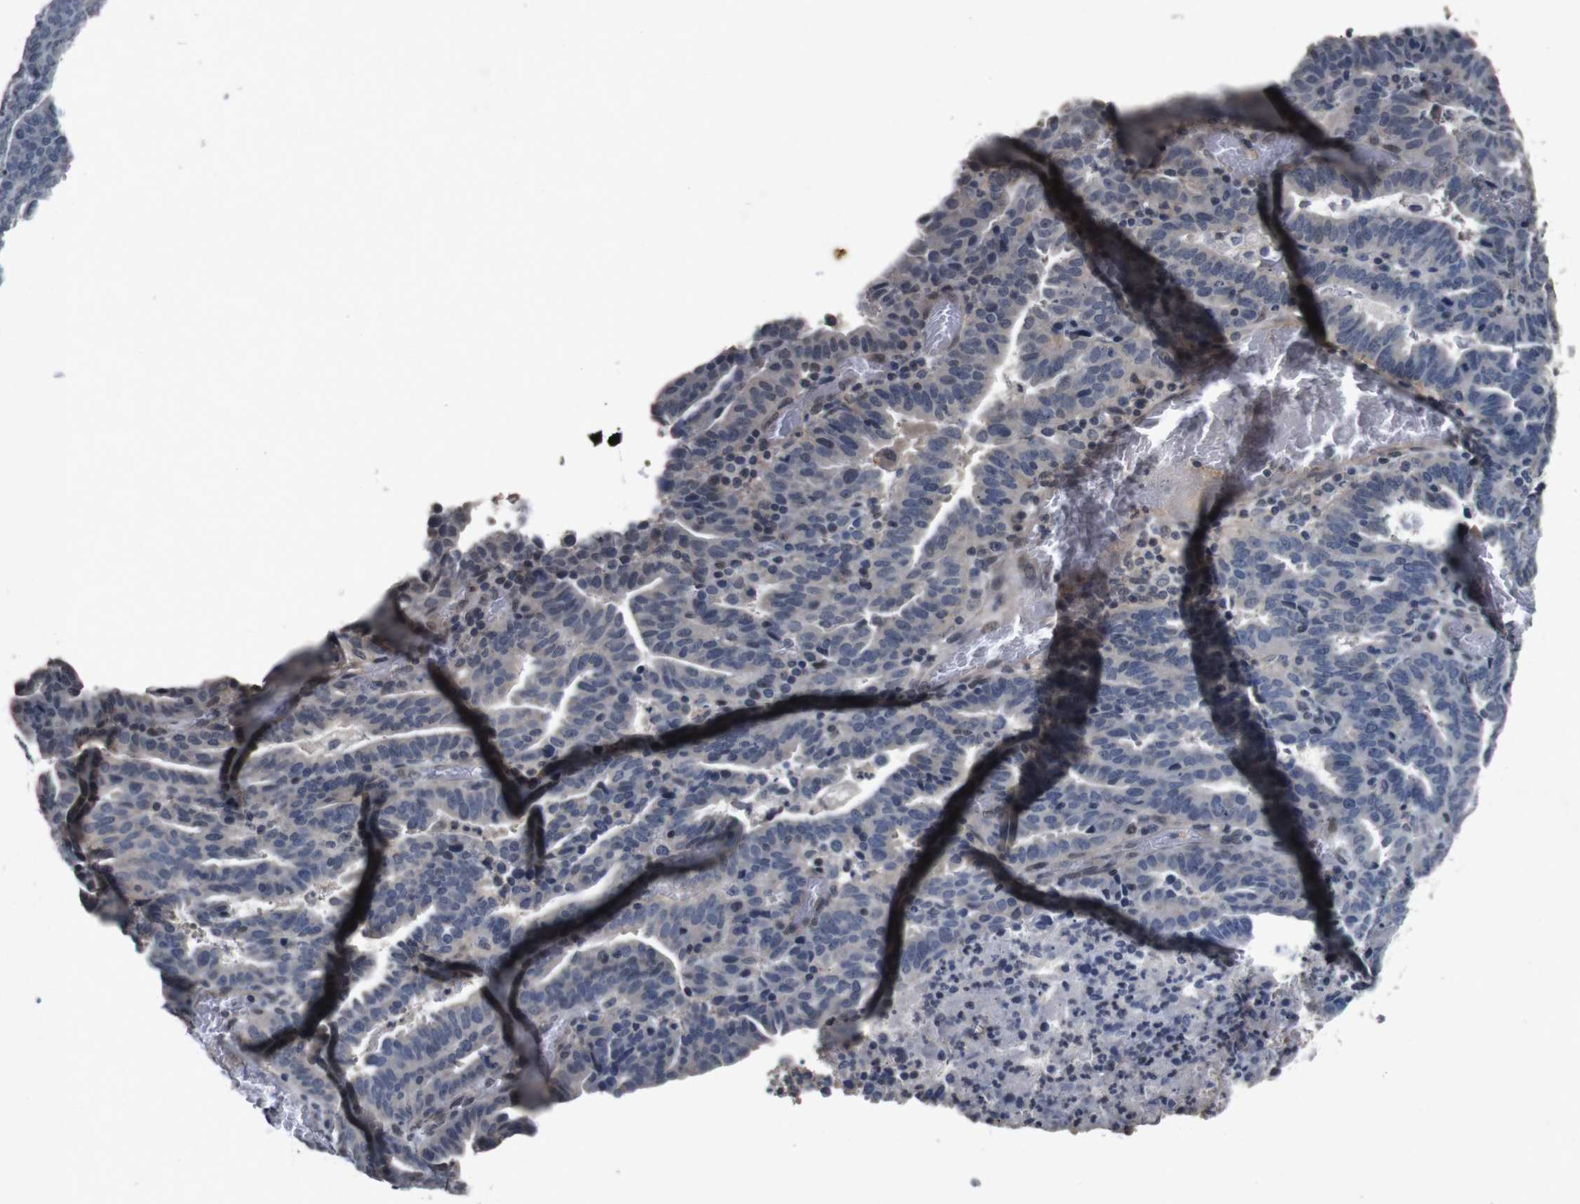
{"staining": {"intensity": "negative", "quantity": "none", "location": "none"}, "tissue": "endometrial cancer", "cell_type": "Tumor cells", "image_type": "cancer", "snomed": [{"axis": "morphology", "description": "Adenocarcinoma, NOS"}, {"axis": "topography", "description": "Uterus"}], "caption": "Immunohistochemistry (IHC) of endometrial cancer reveals no staining in tumor cells.", "gene": "AKT3", "patient": {"sex": "female", "age": 83}}